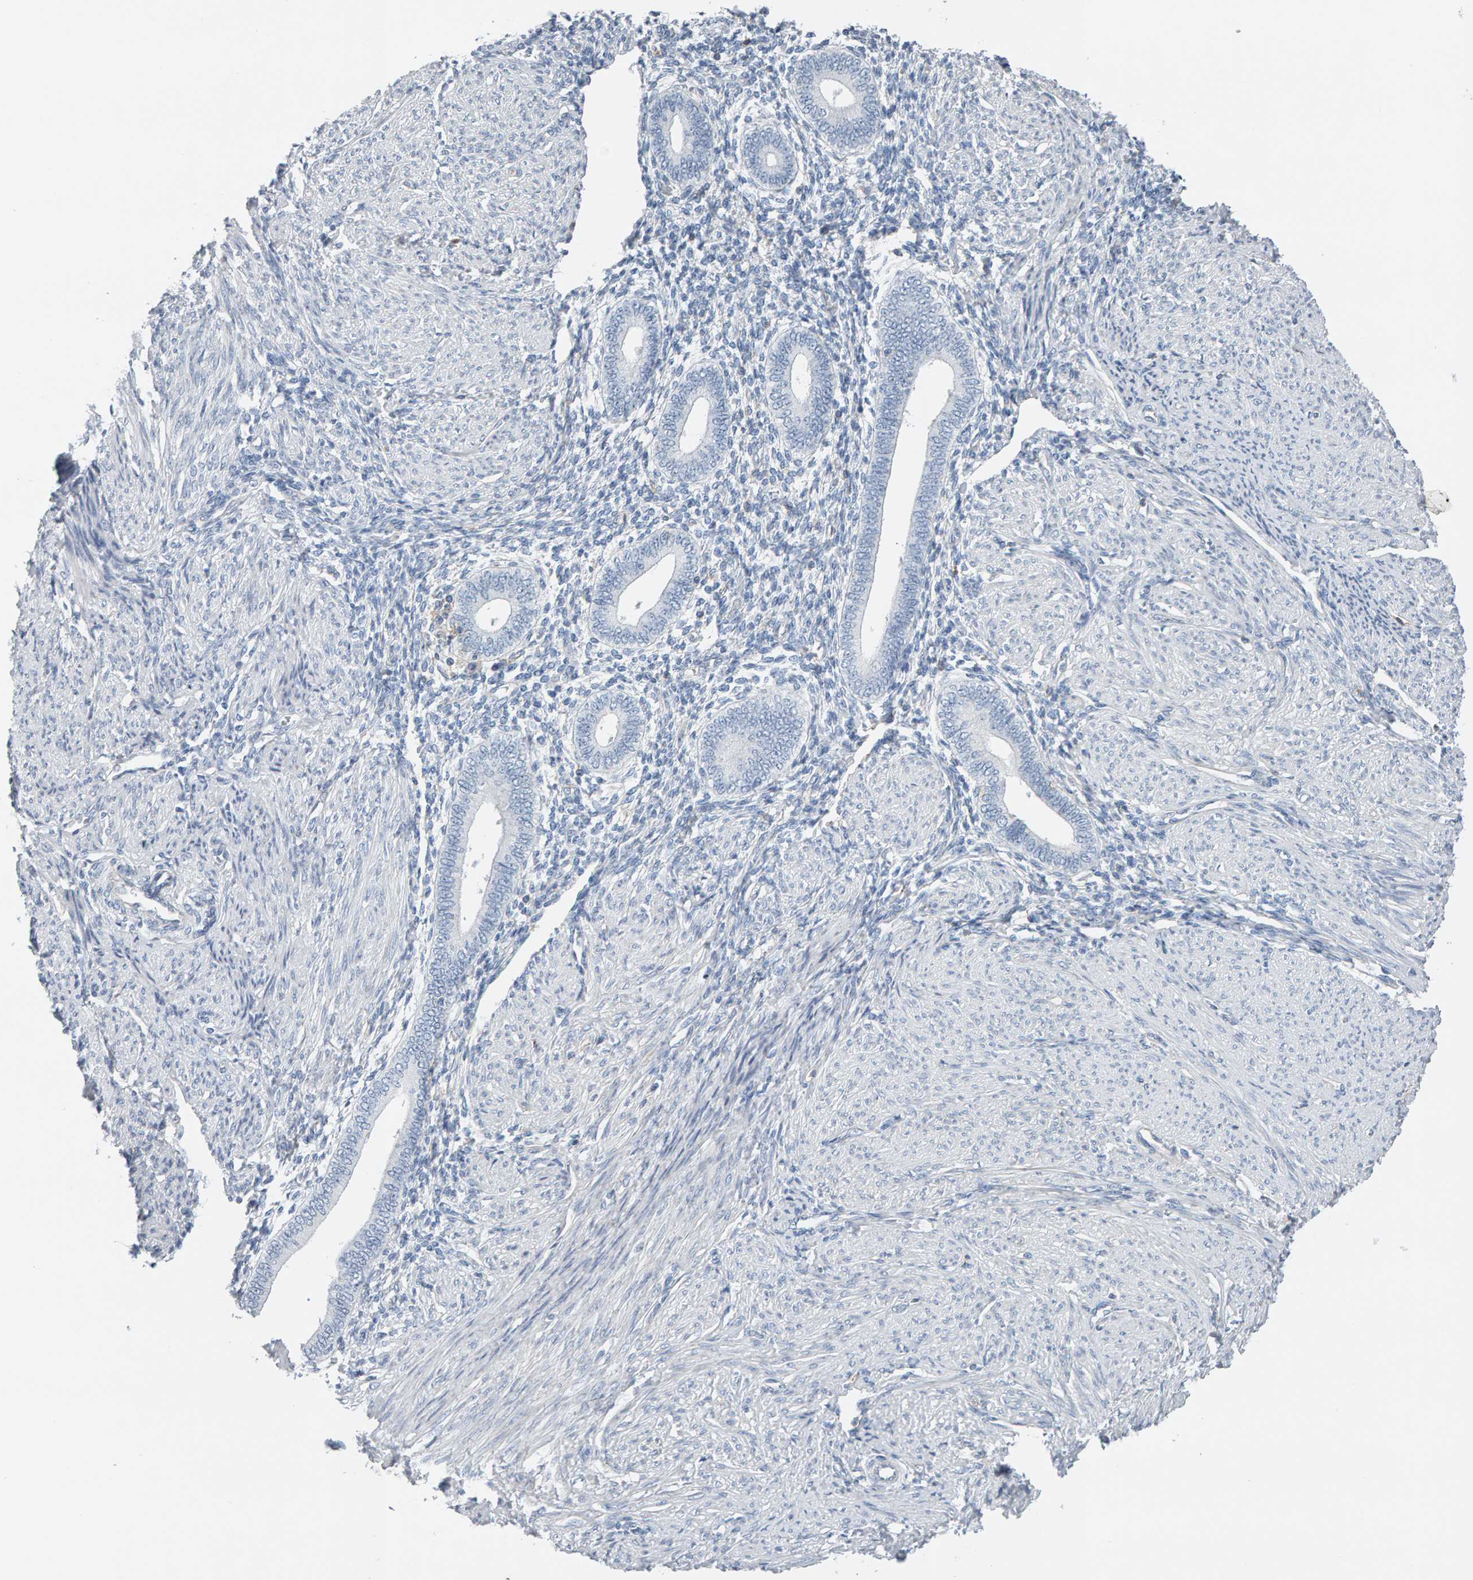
{"staining": {"intensity": "negative", "quantity": "none", "location": "none"}, "tissue": "endometrium", "cell_type": "Cells in endometrial stroma", "image_type": "normal", "snomed": [{"axis": "morphology", "description": "Normal tissue, NOS"}, {"axis": "topography", "description": "Endometrium"}], "caption": "This photomicrograph is of benign endometrium stained with immunohistochemistry to label a protein in brown with the nuclei are counter-stained blue. There is no positivity in cells in endometrial stroma. (DAB IHC with hematoxylin counter stain).", "gene": "FYN", "patient": {"sex": "female", "age": 42}}